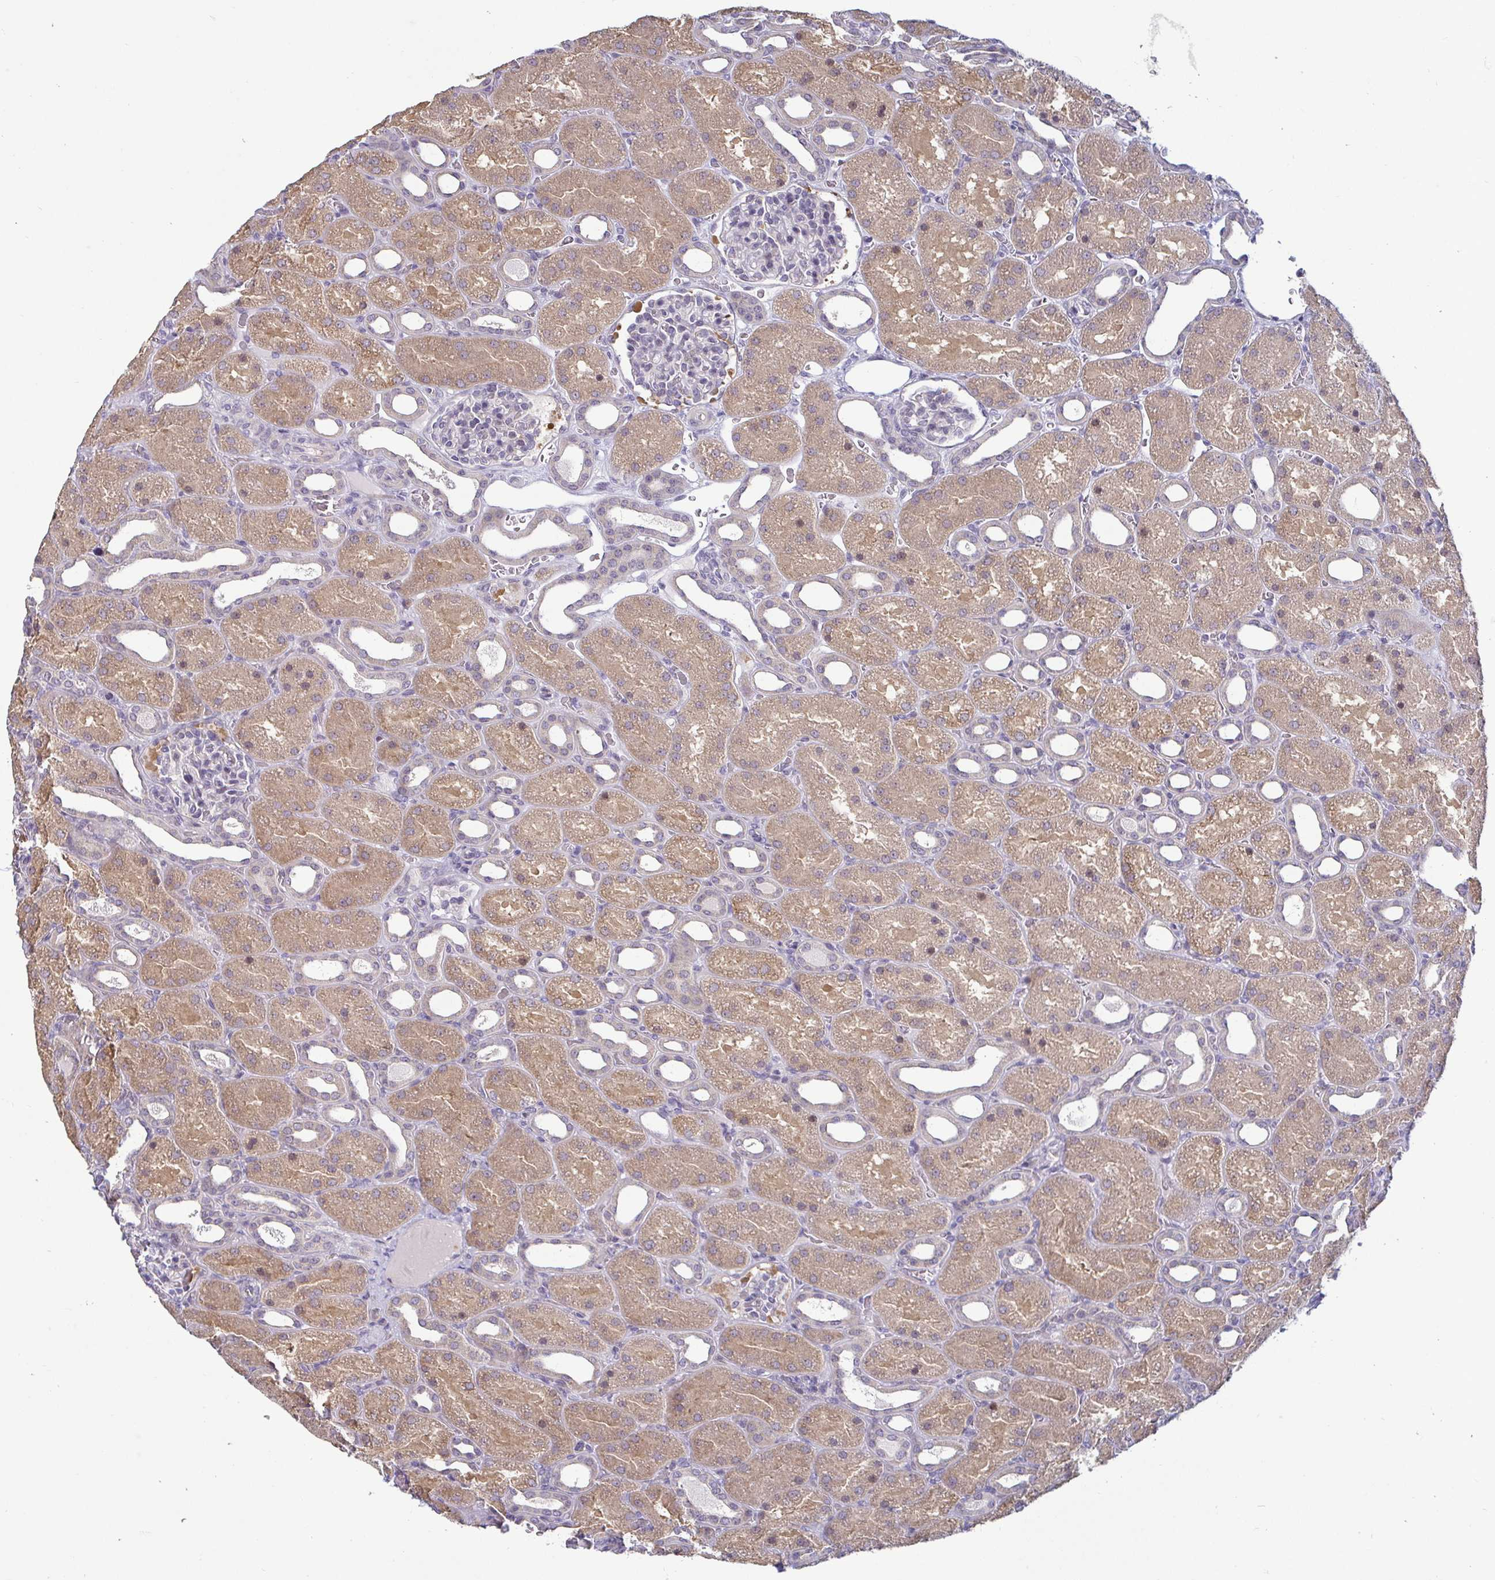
{"staining": {"intensity": "negative", "quantity": "none", "location": "none"}, "tissue": "kidney", "cell_type": "Cells in glomeruli", "image_type": "normal", "snomed": [{"axis": "morphology", "description": "Normal tissue, NOS"}, {"axis": "topography", "description": "Kidney"}], "caption": "This is an immunohistochemistry image of unremarkable kidney. There is no expression in cells in glomeruli.", "gene": "GSTM1", "patient": {"sex": "male", "age": 2}}